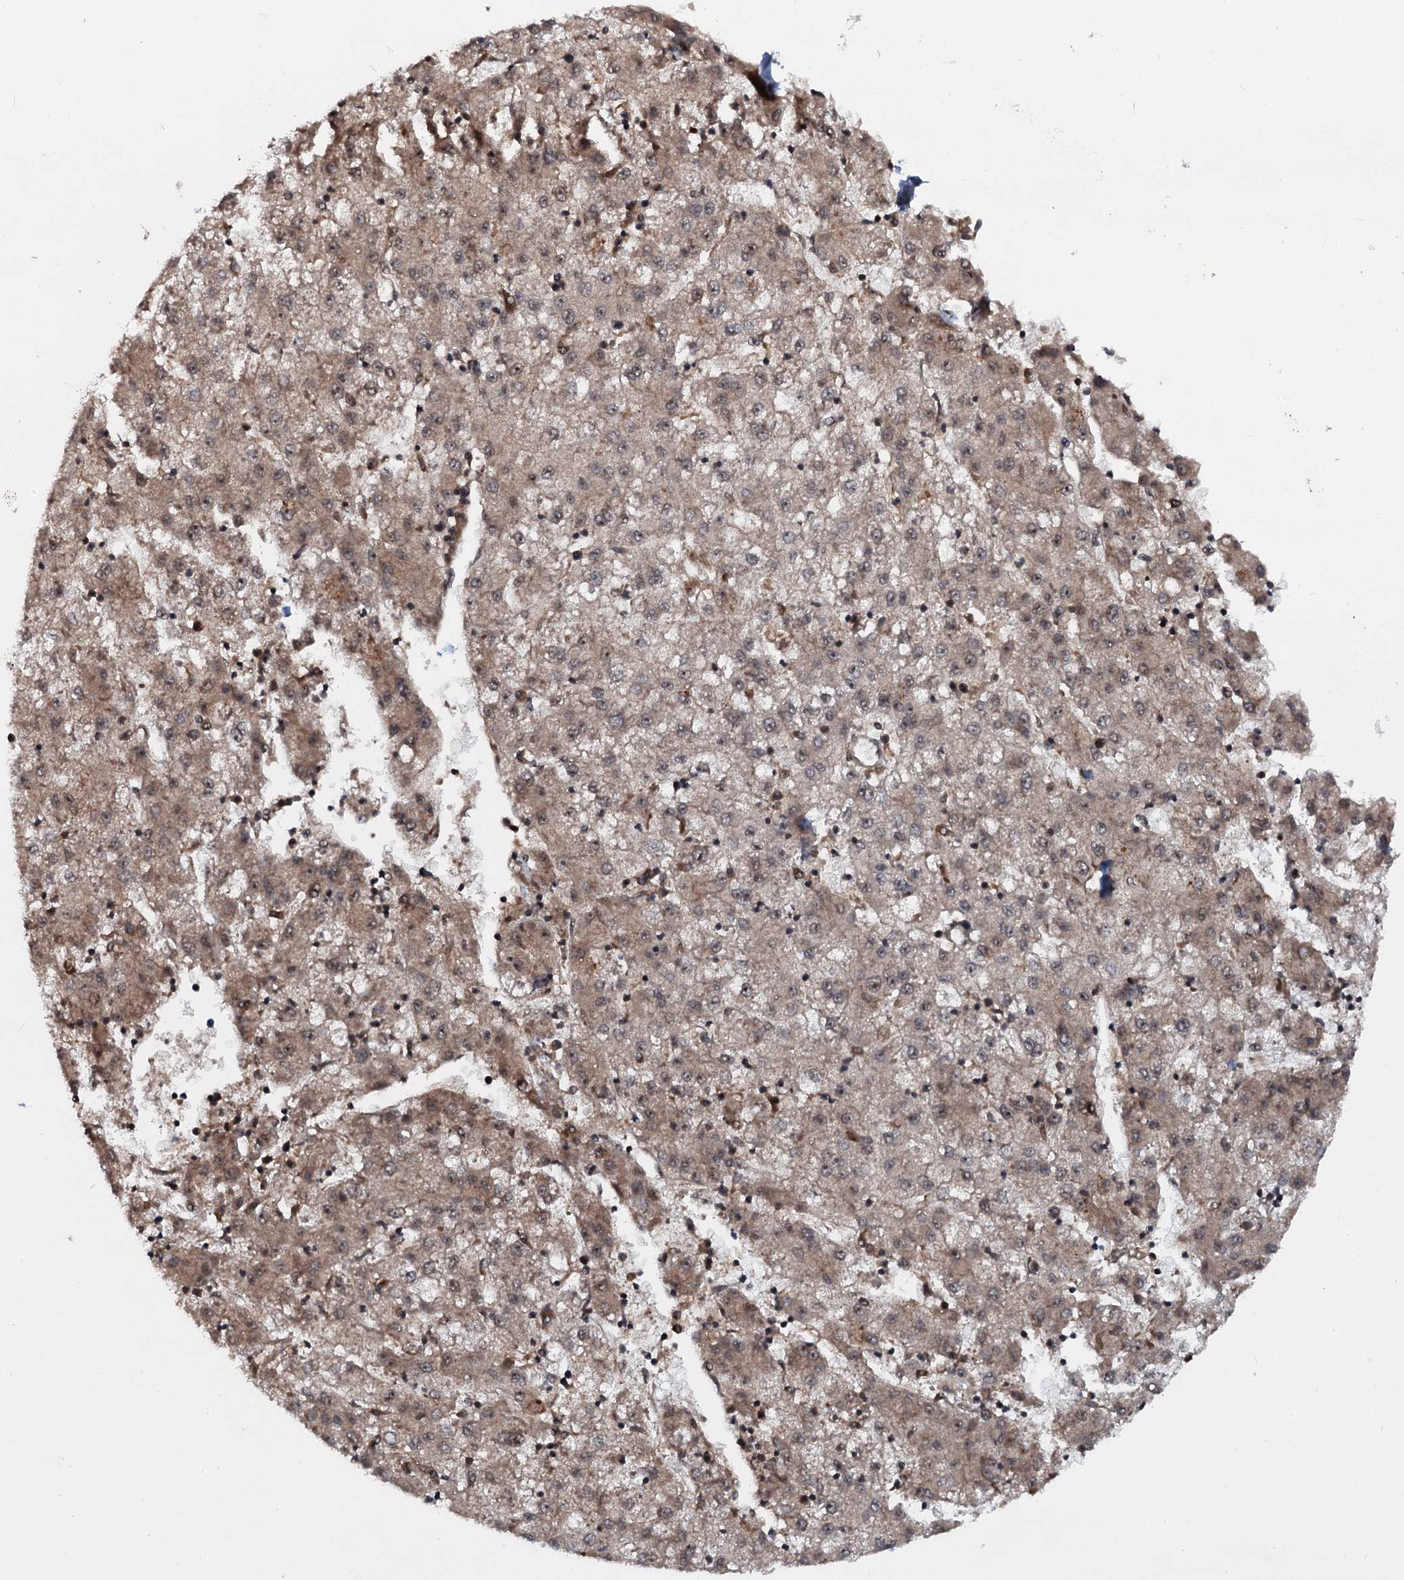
{"staining": {"intensity": "moderate", "quantity": "<25%", "location": "cytoplasmic/membranous"}, "tissue": "liver cancer", "cell_type": "Tumor cells", "image_type": "cancer", "snomed": [{"axis": "morphology", "description": "Carcinoma, Hepatocellular, NOS"}, {"axis": "topography", "description": "Liver"}], "caption": "High-magnification brightfield microscopy of liver cancer (hepatocellular carcinoma) stained with DAB (3,3'-diaminobenzidine) (brown) and counterstained with hematoxylin (blue). tumor cells exhibit moderate cytoplasmic/membranous expression is seen in approximately<25% of cells.", "gene": "HDDC3", "patient": {"sex": "male", "age": 72}}